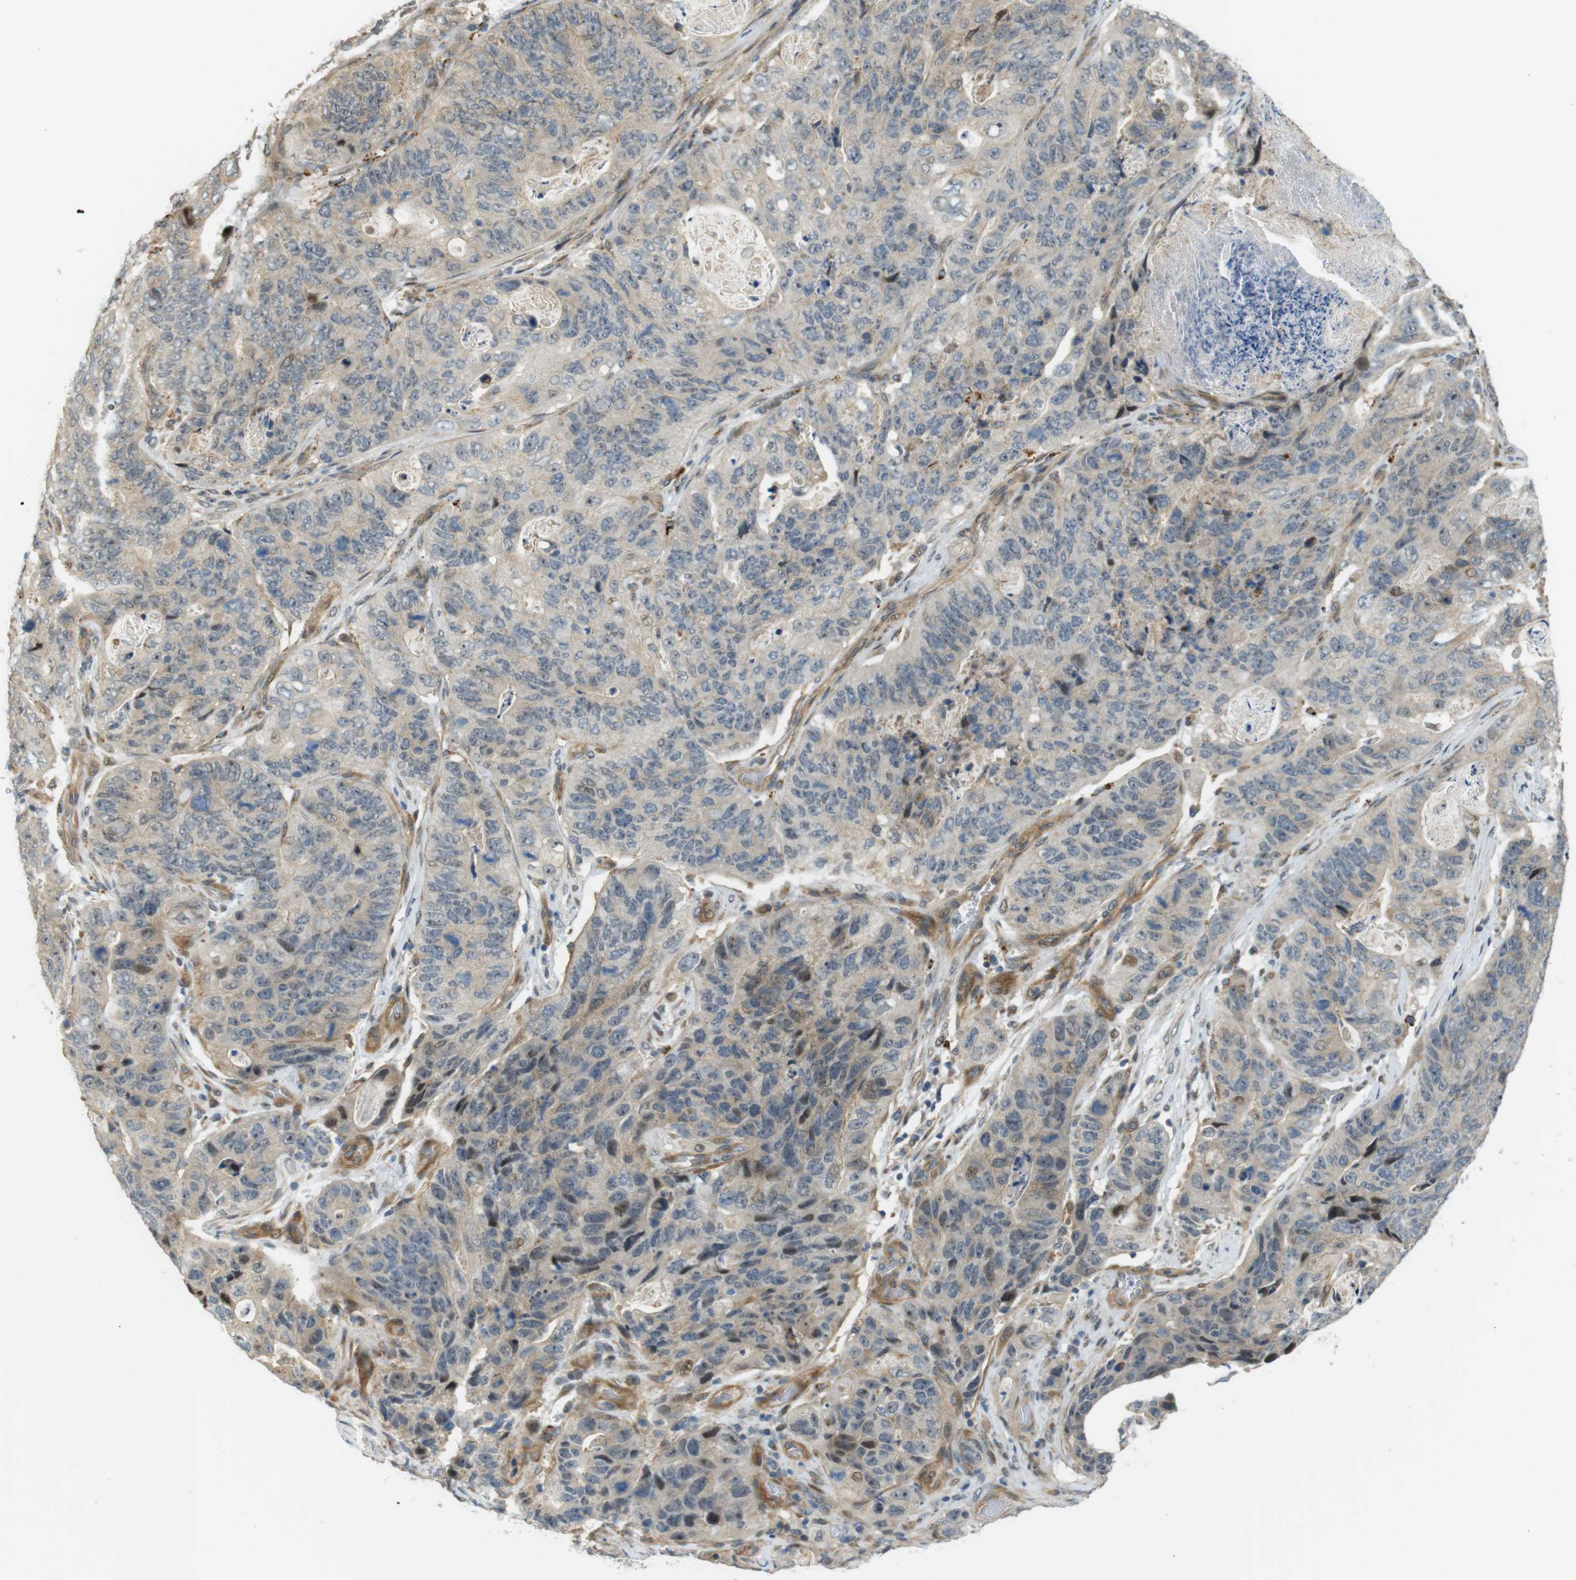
{"staining": {"intensity": "weak", "quantity": ">75%", "location": "cytoplasmic/membranous,nuclear"}, "tissue": "stomach cancer", "cell_type": "Tumor cells", "image_type": "cancer", "snomed": [{"axis": "morphology", "description": "Adenocarcinoma, NOS"}, {"axis": "topography", "description": "Stomach"}], "caption": "Protein positivity by IHC shows weak cytoplasmic/membranous and nuclear staining in about >75% of tumor cells in stomach cancer (adenocarcinoma).", "gene": "TSPAN9", "patient": {"sex": "female", "age": 89}}